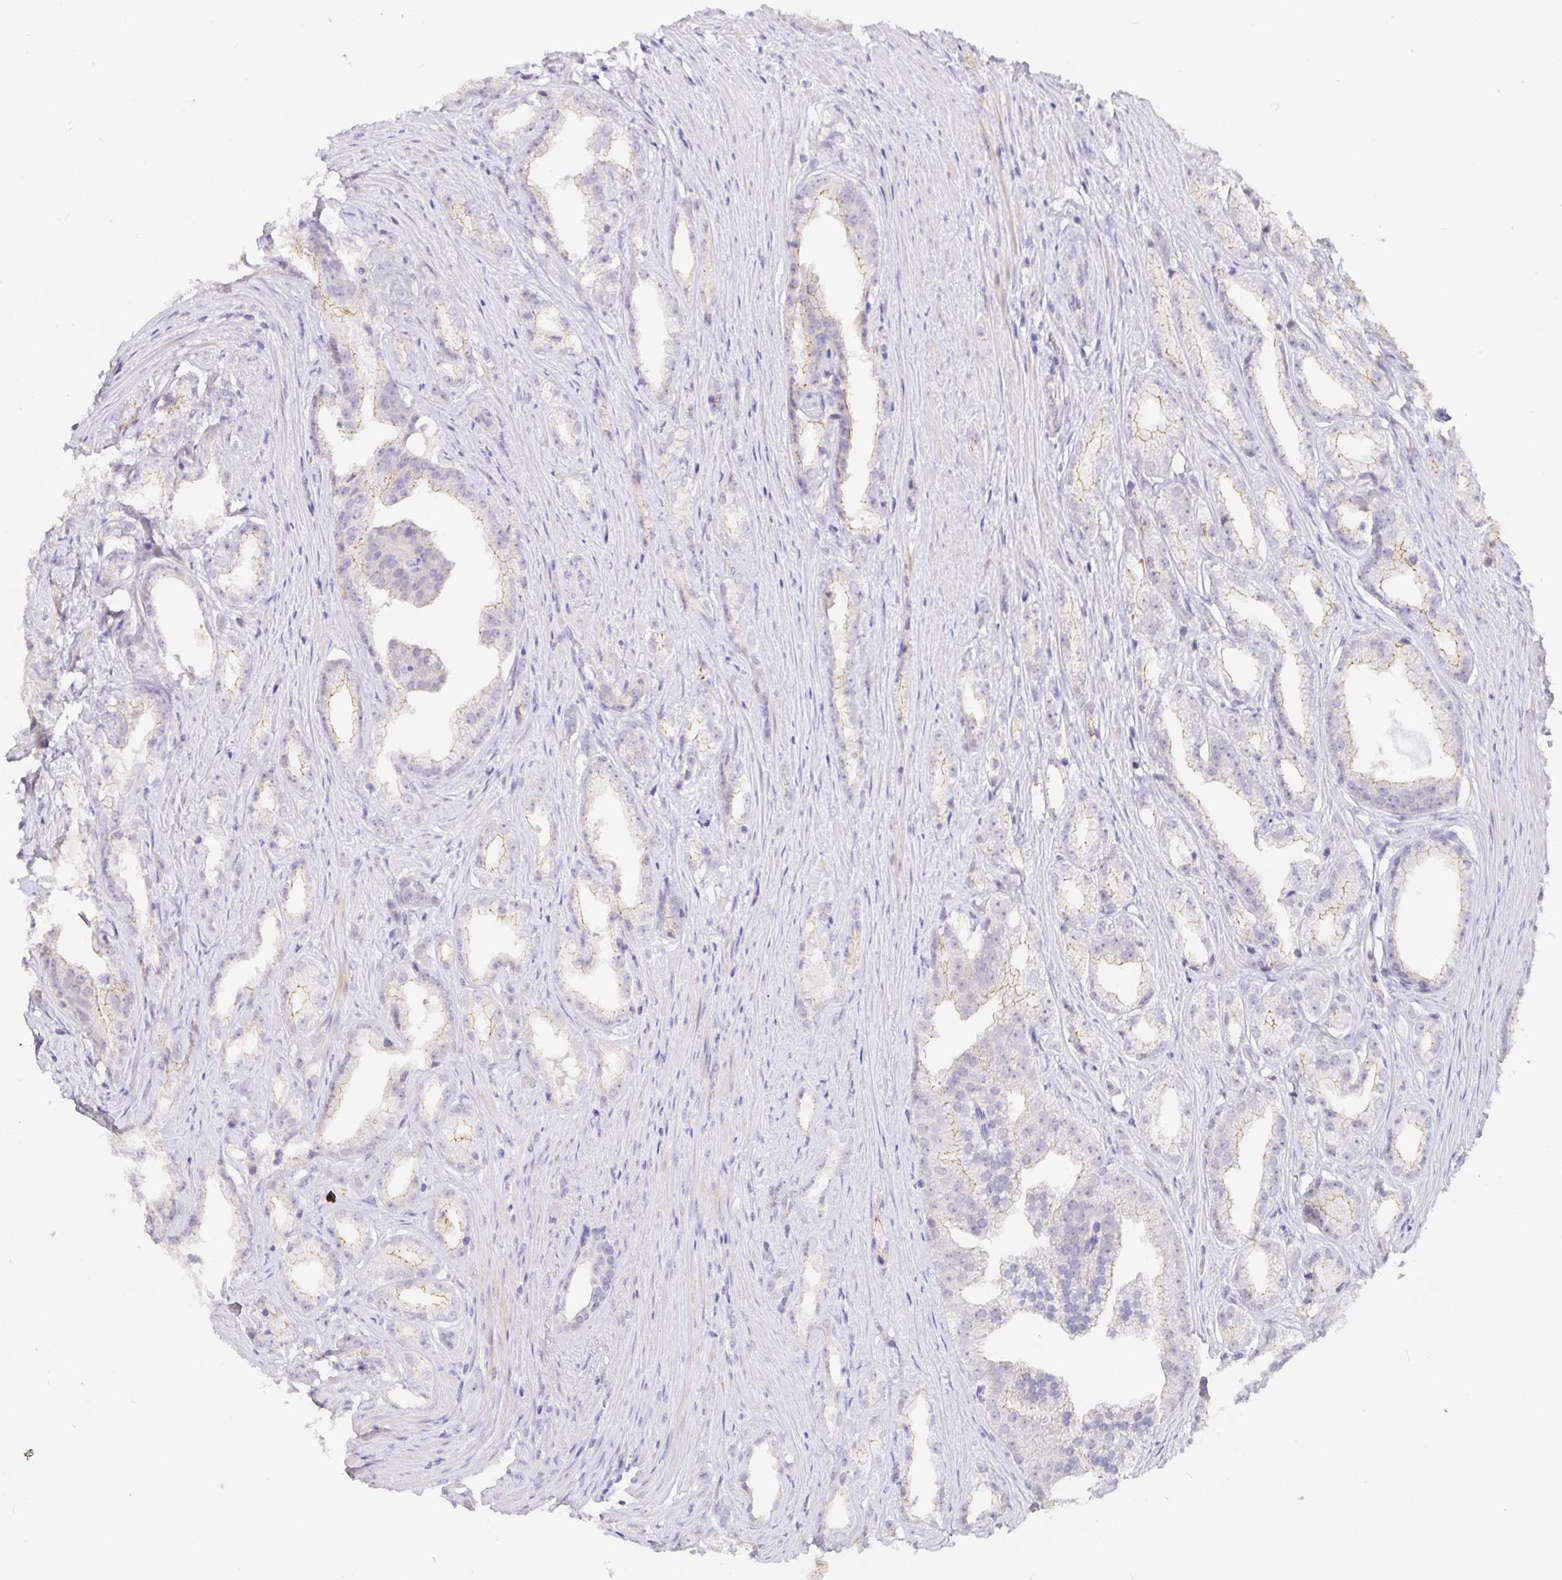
{"staining": {"intensity": "weak", "quantity": "<25%", "location": "cytoplasmic/membranous"}, "tissue": "prostate cancer", "cell_type": "Tumor cells", "image_type": "cancer", "snomed": [{"axis": "morphology", "description": "Adenocarcinoma, Low grade"}, {"axis": "topography", "description": "Prostate"}], "caption": "An immunohistochemistry micrograph of prostate adenocarcinoma (low-grade) is shown. There is no staining in tumor cells of prostate adenocarcinoma (low-grade).", "gene": "PDX1", "patient": {"sex": "male", "age": 65}}